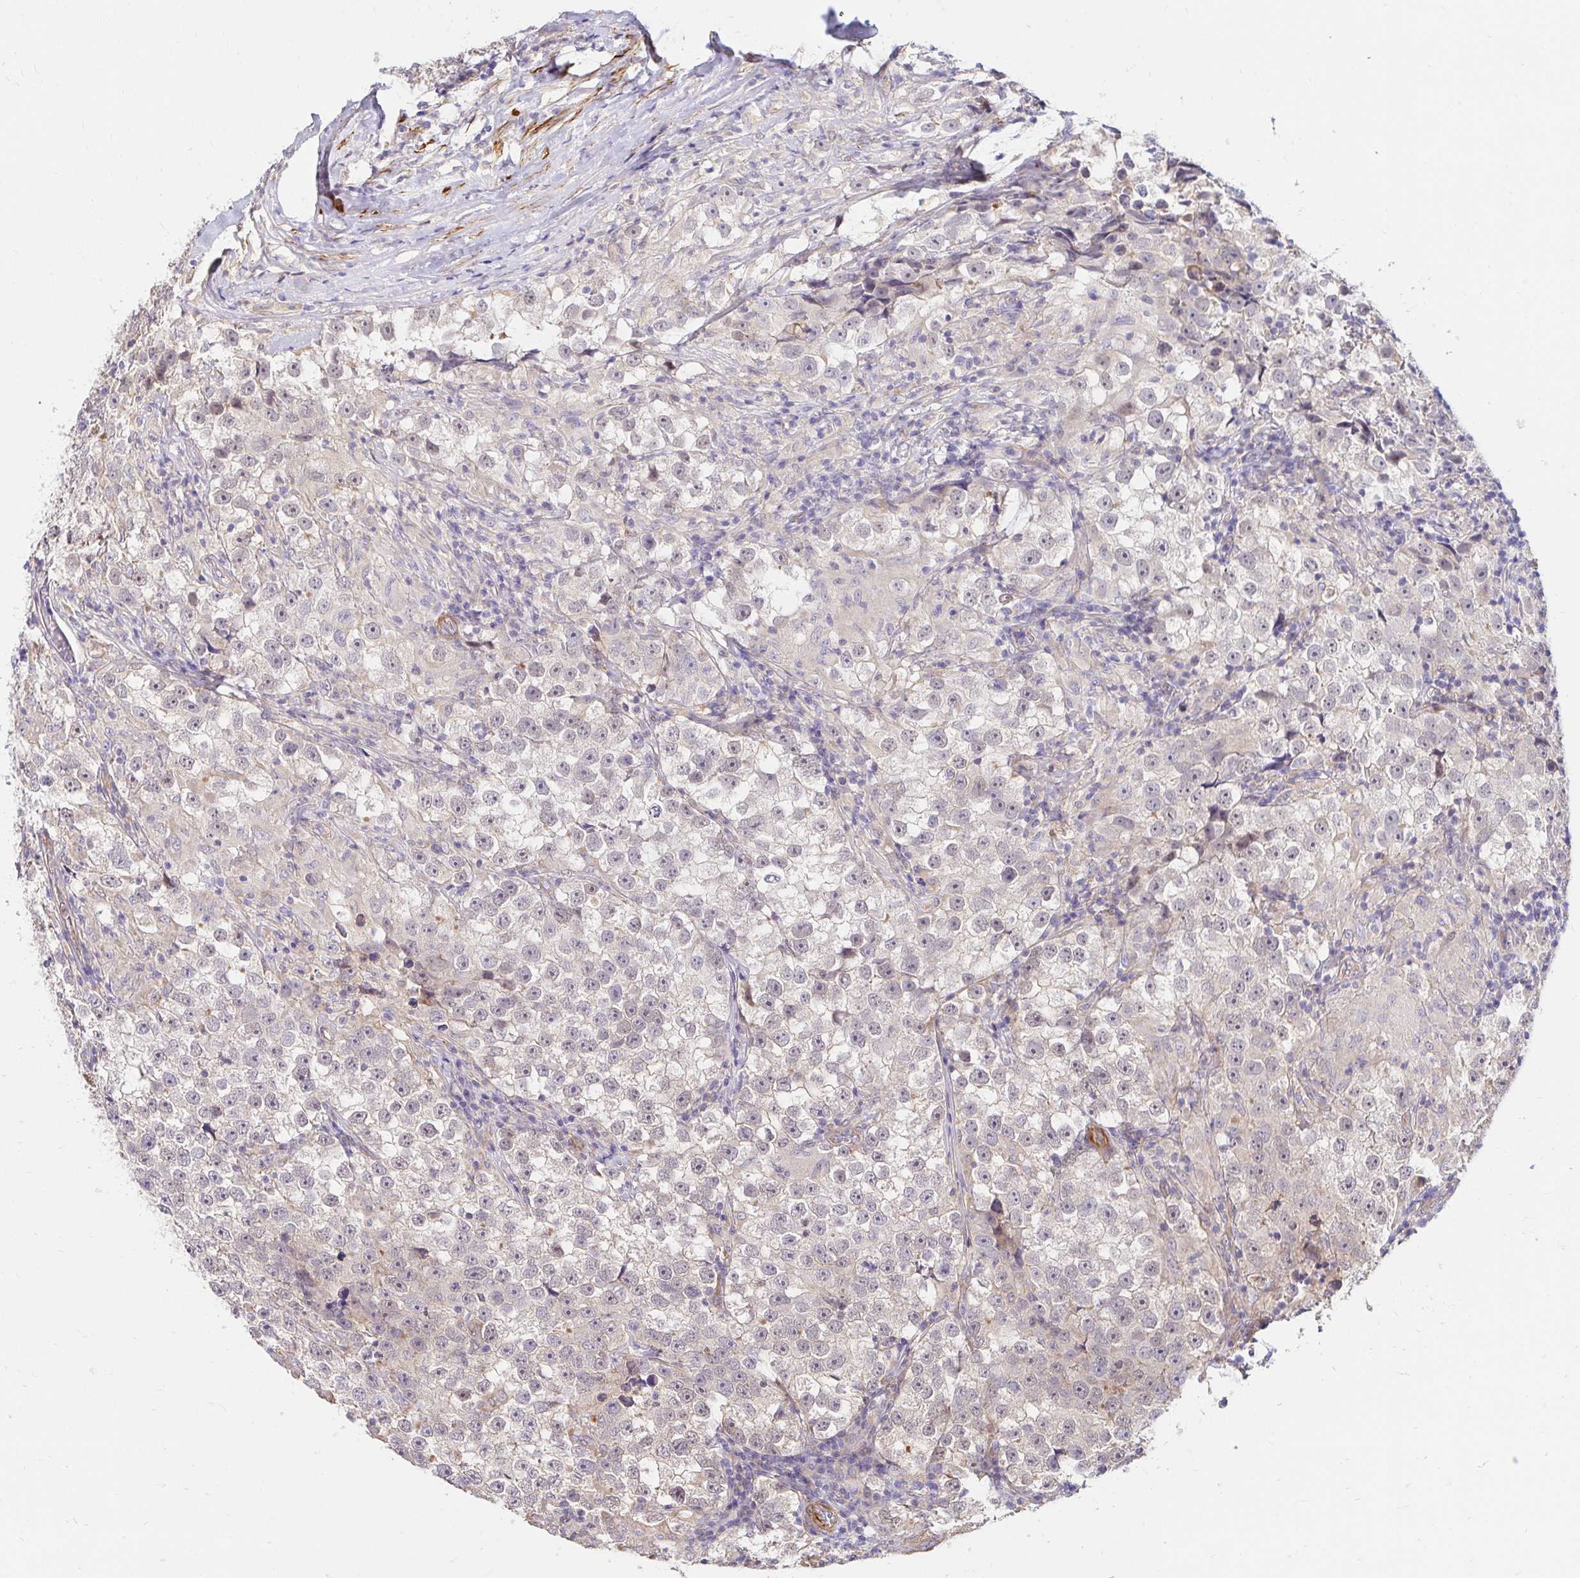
{"staining": {"intensity": "negative", "quantity": "none", "location": "none"}, "tissue": "testis cancer", "cell_type": "Tumor cells", "image_type": "cancer", "snomed": [{"axis": "morphology", "description": "Seminoma, NOS"}, {"axis": "topography", "description": "Testis"}], "caption": "Immunohistochemical staining of testis cancer (seminoma) demonstrates no significant expression in tumor cells.", "gene": "YAP1", "patient": {"sex": "male", "age": 46}}